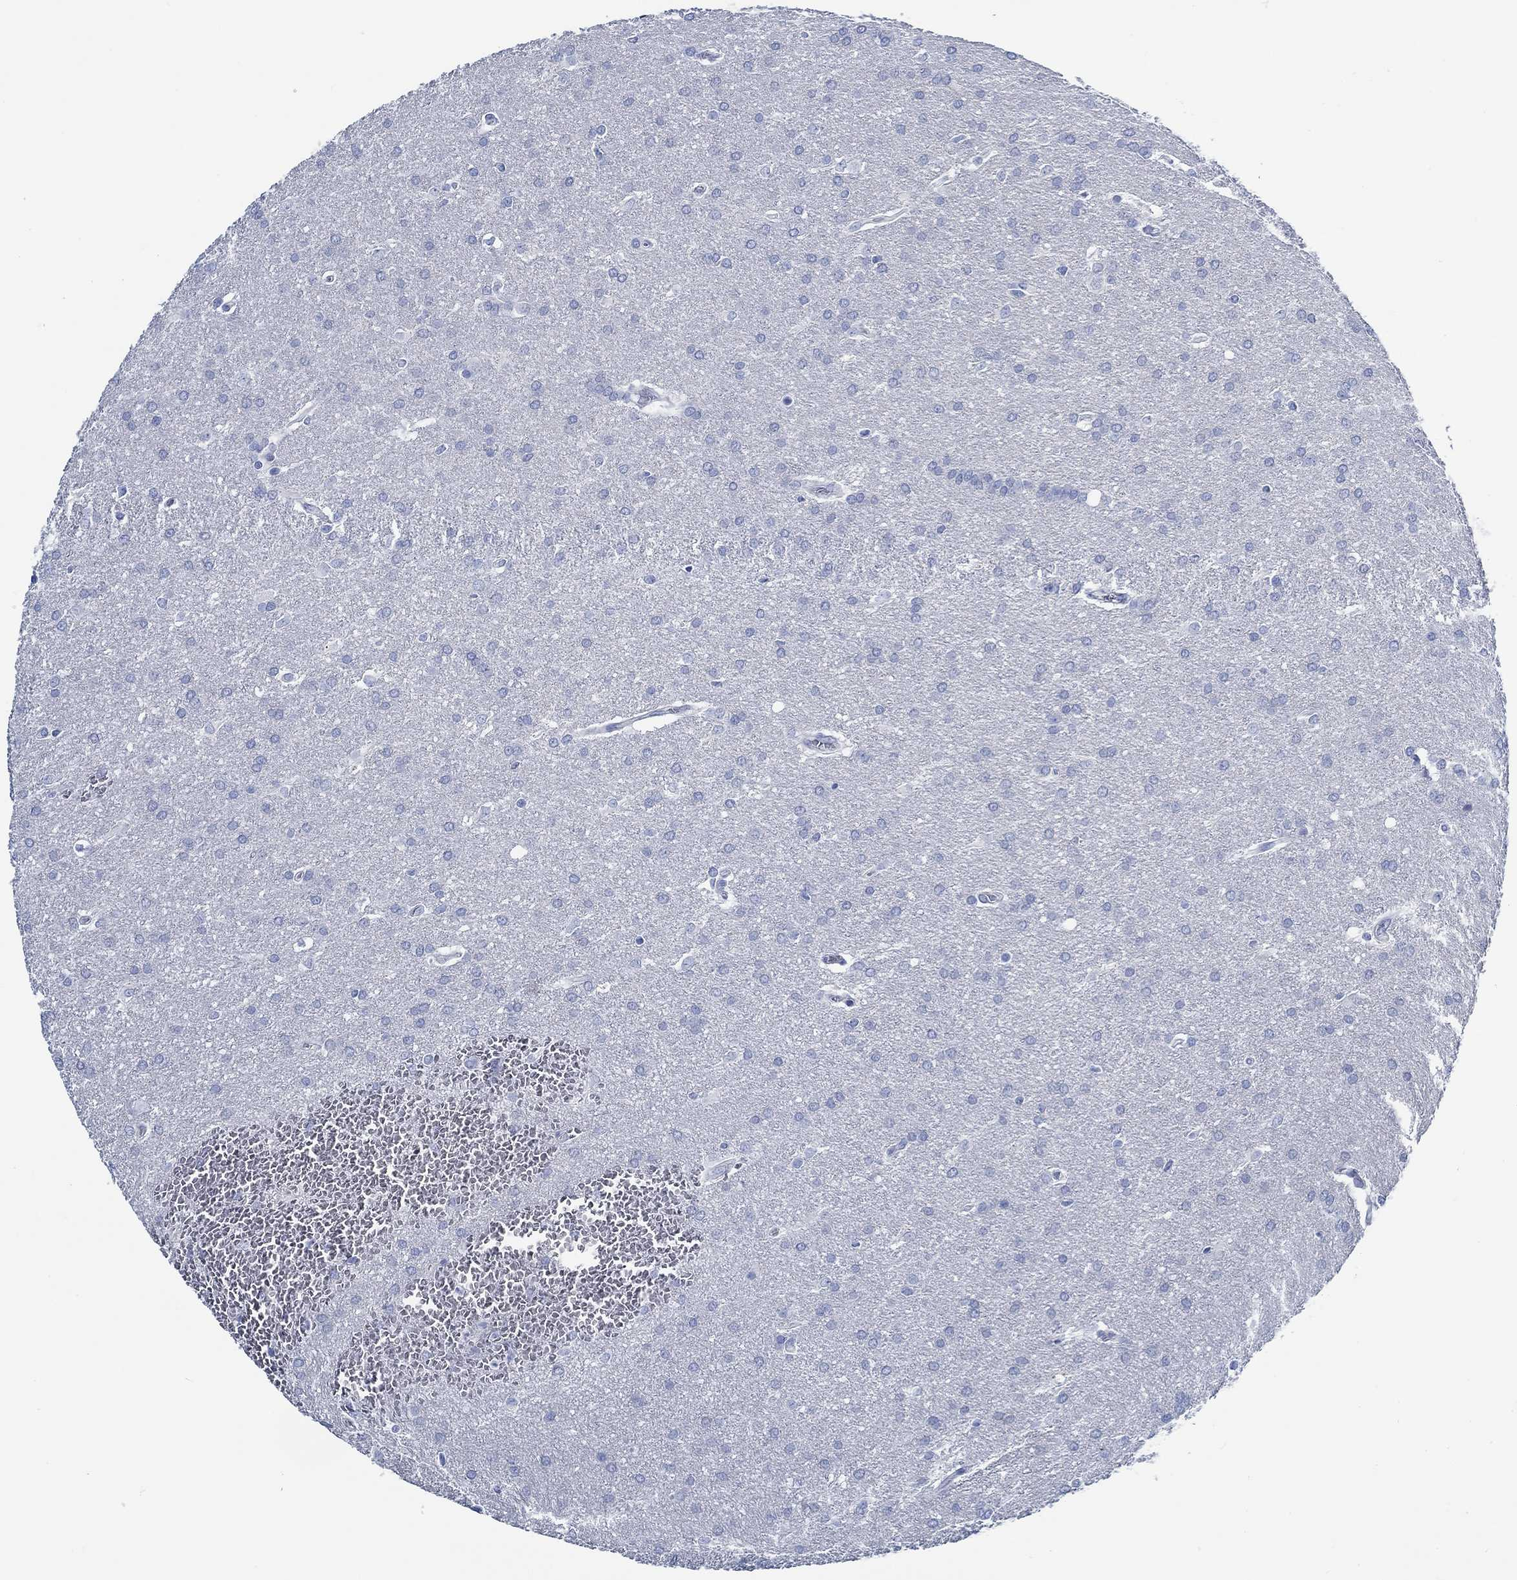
{"staining": {"intensity": "negative", "quantity": "none", "location": "none"}, "tissue": "glioma", "cell_type": "Tumor cells", "image_type": "cancer", "snomed": [{"axis": "morphology", "description": "Glioma, malignant, Low grade"}, {"axis": "topography", "description": "Brain"}], "caption": "There is no significant positivity in tumor cells of malignant glioma (low-grade). Brightfield microscopy of IHC stained with DAB (3,3'-diaminobenzidine) (brown) and hematoxylin (blue), captured at high magnification.", "gene": "SVEP1", "patient": {"sex": "female", "age": 32}}